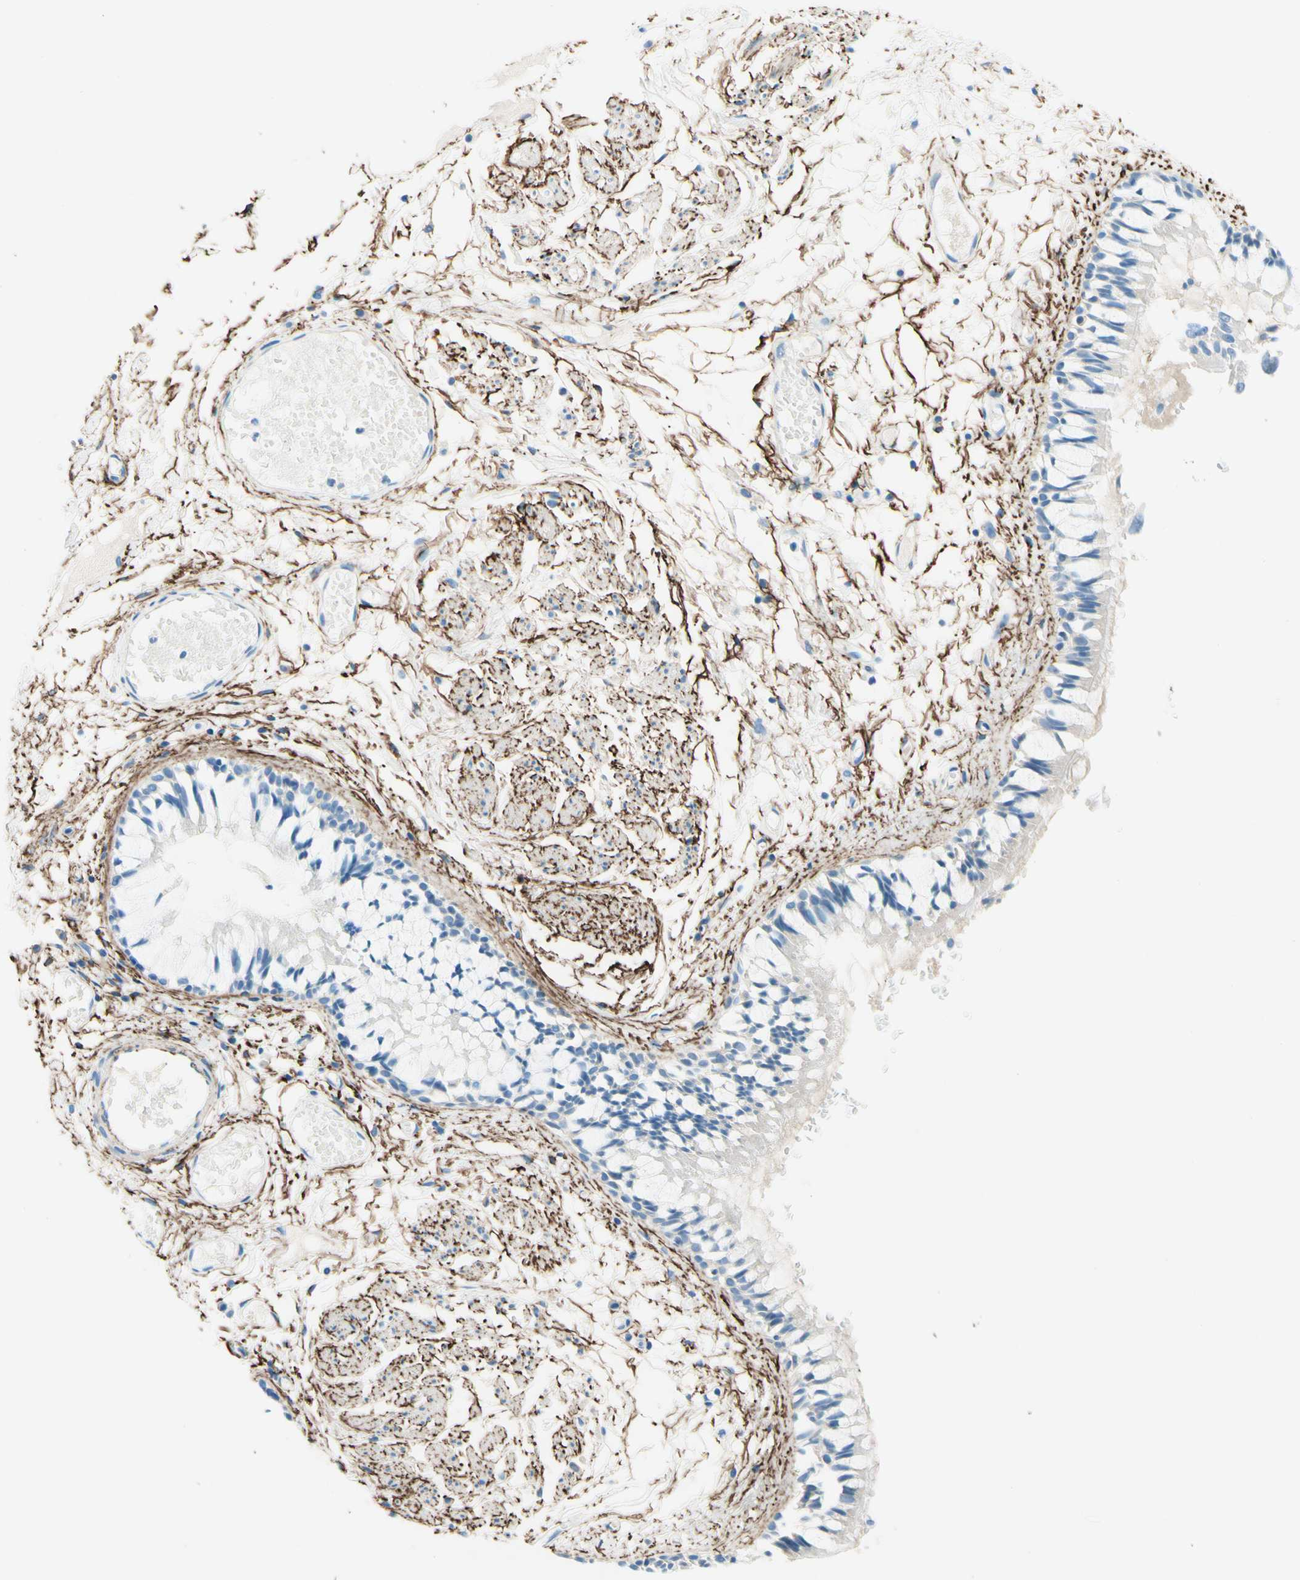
{"staining": {"intensity": "negative", "quantity": "none", "location": "none"}, "tissue": "bronchus", "cell_type": "Respiratory epithelial cells", "image_type": "normal", "snomed": [{"axis": "morphology", "description": "Normal tissue, NOS"}, {"axis": "morphology", "description": "Inflammation, NOS"}, {"axis": "topography", "description": "Cartilage tissue"}, {"axis": "topography", "description": "Lung"}], "caption": "Photomicrograph shows no significant protein positivity in respiratory epithelial cells of benign bronchus. (Brightfield microscopy of DAB immunohistochemistry at high magnification).", "gene": "MFAP5", "patient": {"sex": "male", "age": 71}}